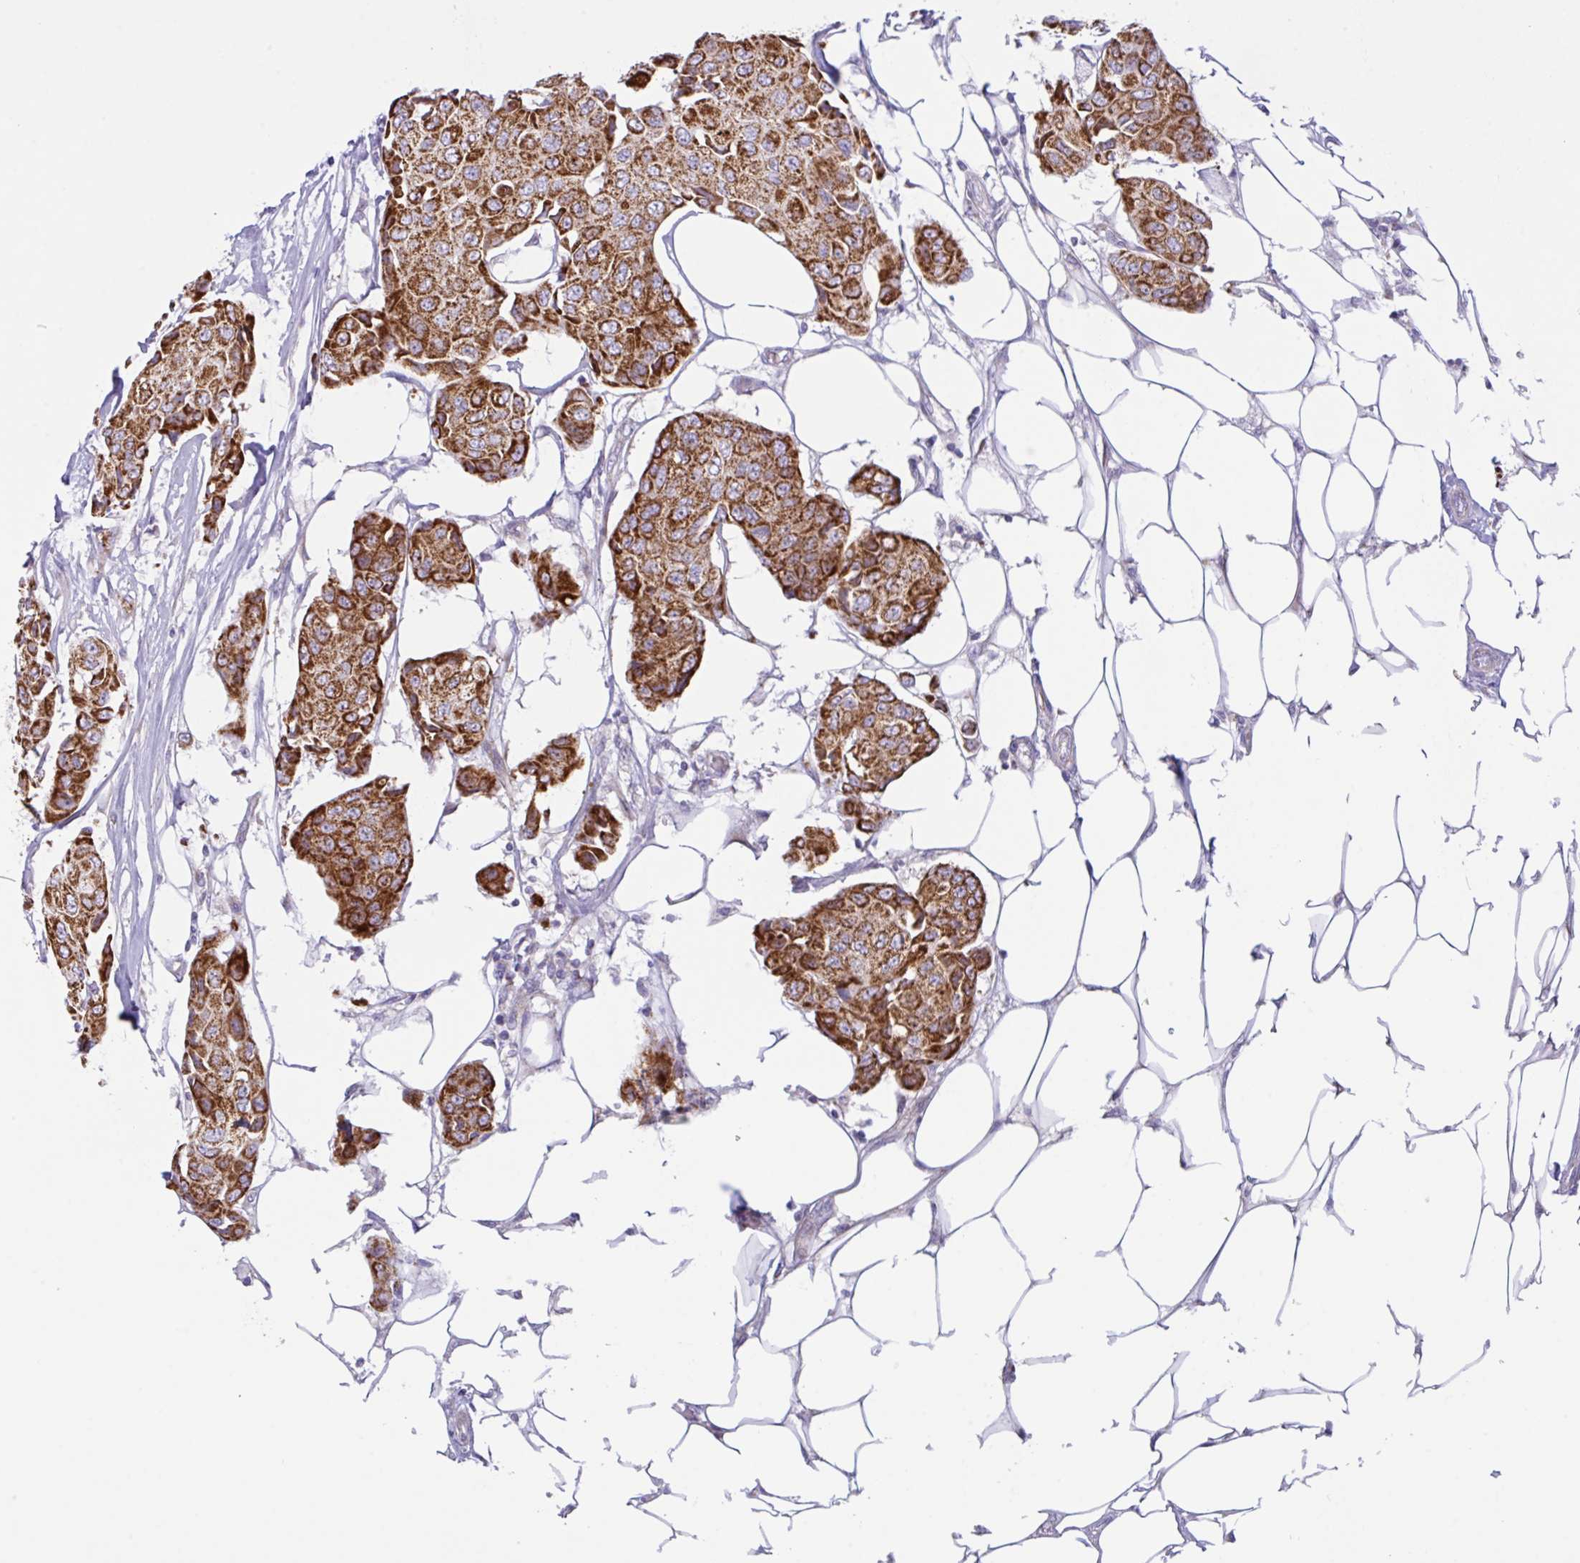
{"staining": {"intensity": "strong", "quantity": ">75%", "location": "cytoplasmic/membranous"}, "tissue": "breast cancer", "cell_type": "Tumor cells", "image_type": "cancer", "snomed": [{"axis": "morphology", "description": "Duct carcinoma"}, {"axis": "topography", "description": "Breast"}, {"axis": "topography", "description": "Lymph node"}], "caption": "The photomicrograph demonstrates immunohistochemical staining of breast cancer. There is strong cytoplasmic/membranous expression is identified in about >75% of tumor cells. The staining was performed using DAB, with brown indicating positive protein expression. Nuclei are stained blue with hematoxylin.", "gene": "CHDH", "patient": {"sex": "female", "age": 80}}